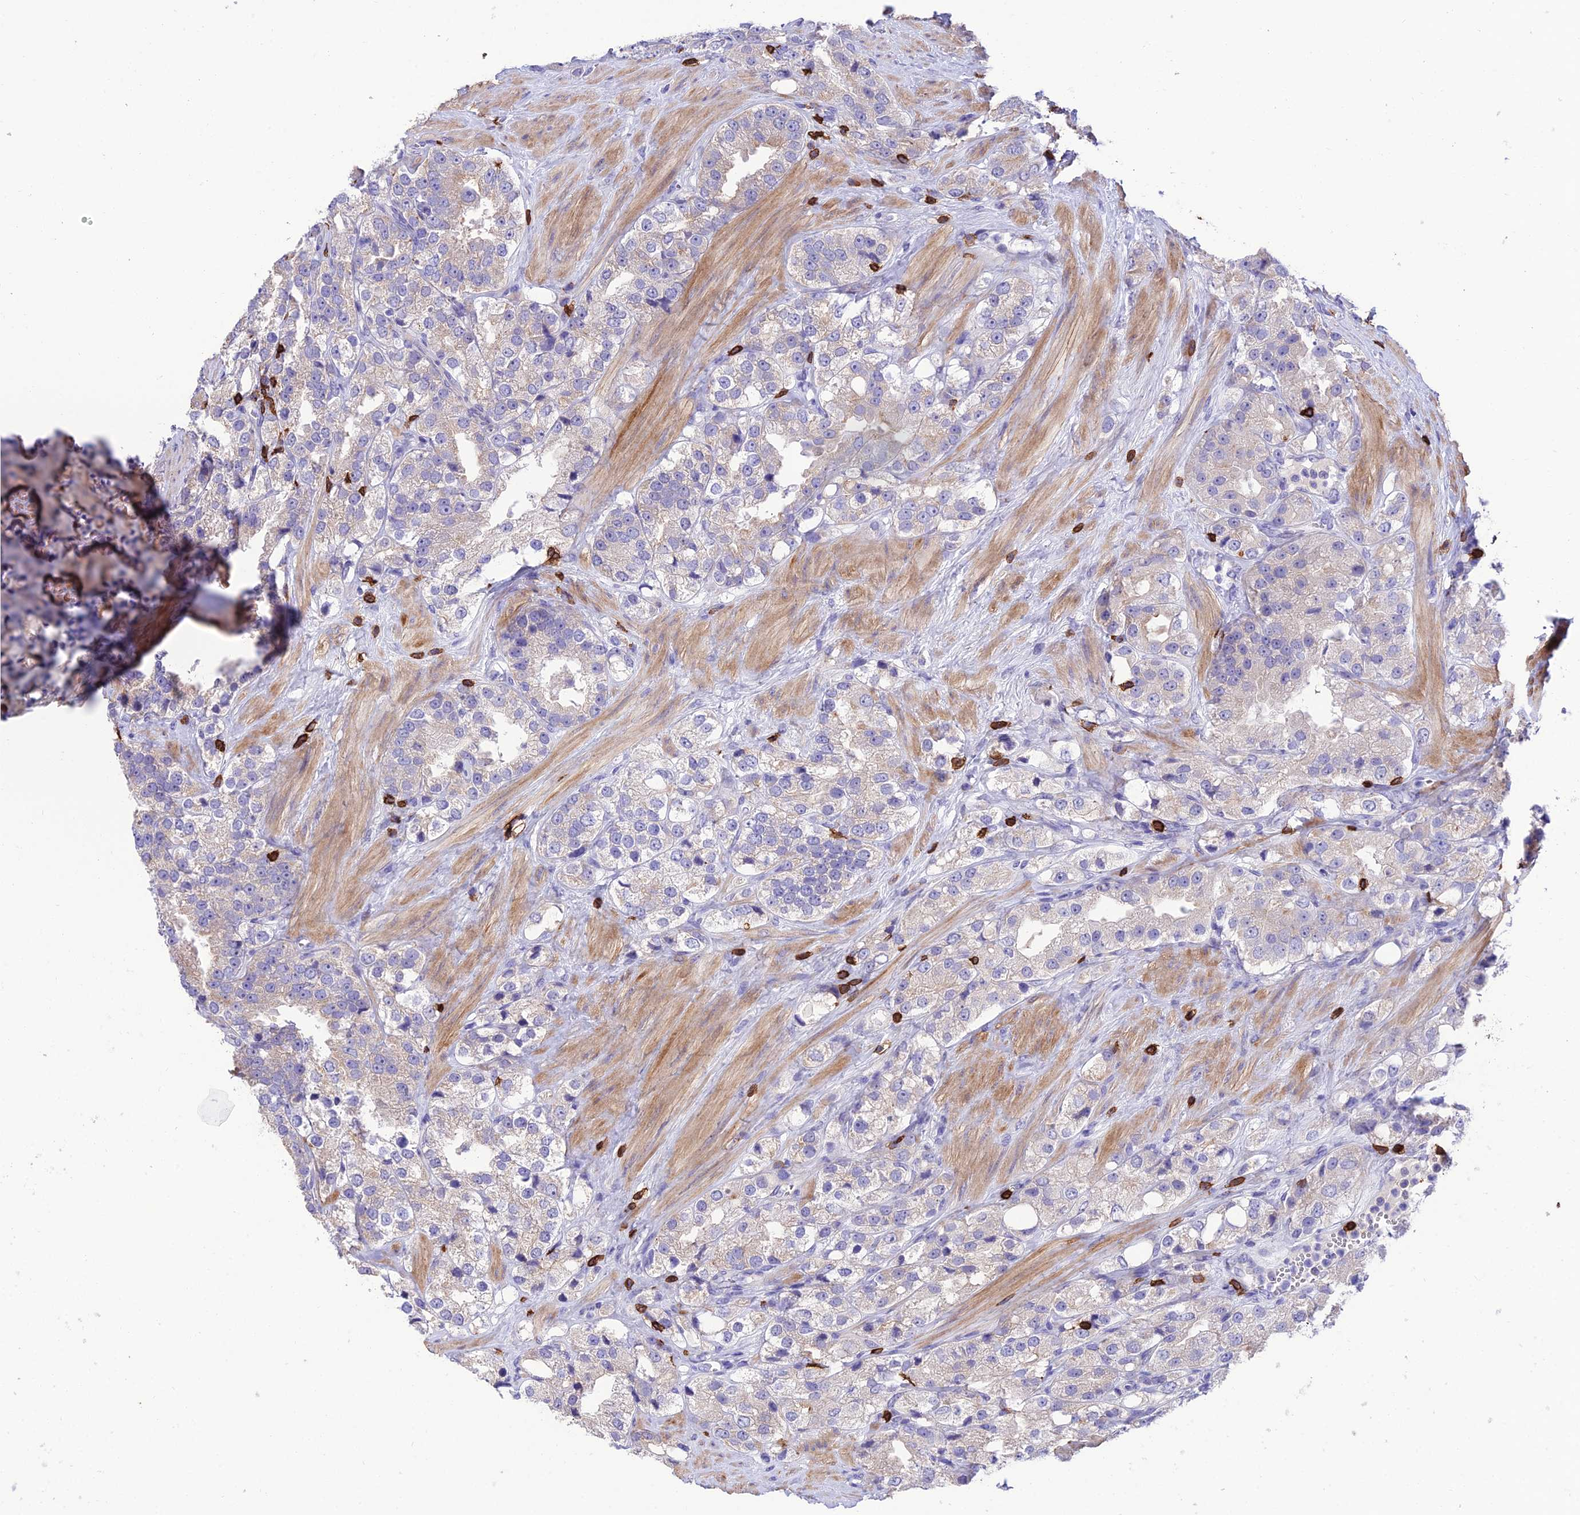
{"staining": {"intensity": "negative", "quantity": "none", "location": "none"}, "tissue": "prostate cancer", "cell_type": "Tumor cells", "image_type": "cancer", "snomed": [{"axis": "morphology", "description": "Adenocarcinoma, NOS"}, {"axis": "topography", "description": "Prostate"}], "caption": "High magnification brightfield microscopy of prostate cancer (adenocarcinoma) stained with DAB (brown) and counterstained with hematoxylin (blue): tumor cells show no significant positivity.", "gene": "PTPRCAP", "patient": {"sex": "male", "age": 79}}